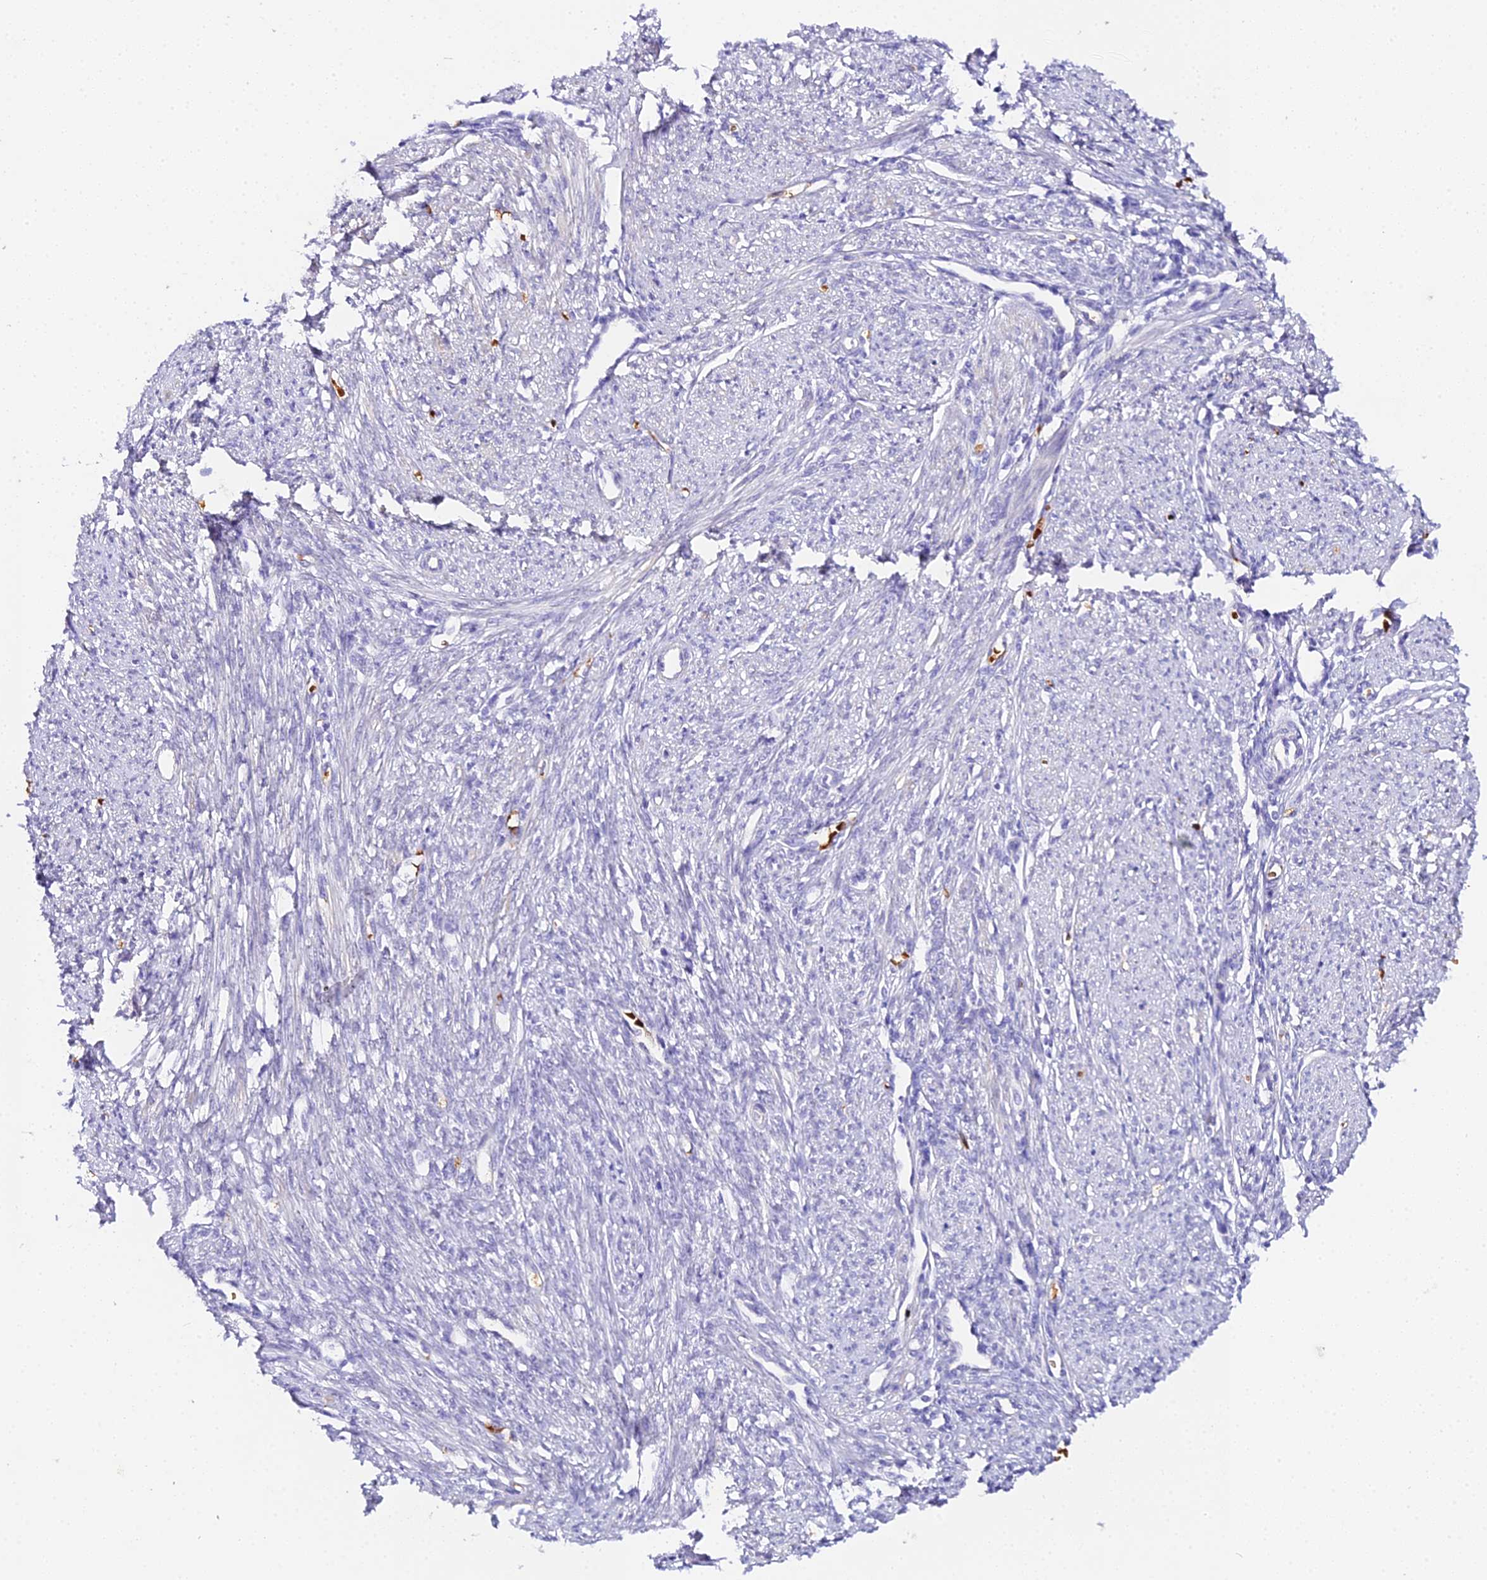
{"staining": {"intensity": "negative", "quantity": "none", "location": "none"}, "tissue": "smooth muscle", "cell_type": "Smooth muscle cells", "image_type": "normal", "snomed": [{"axis": "morphology", "description": "Normal tissue, NOS"}, {"axis": "topography", "description": "Smooth muscle"}, {"axis": "topography", "description": "Uterus"}], "caption": "Protein analysis of unremarkable smooth muscle exhibits no significant positivity in smooth muscle cells.", "gene": "CFAP45", "patient": {"sex": "female", "age": 59}}